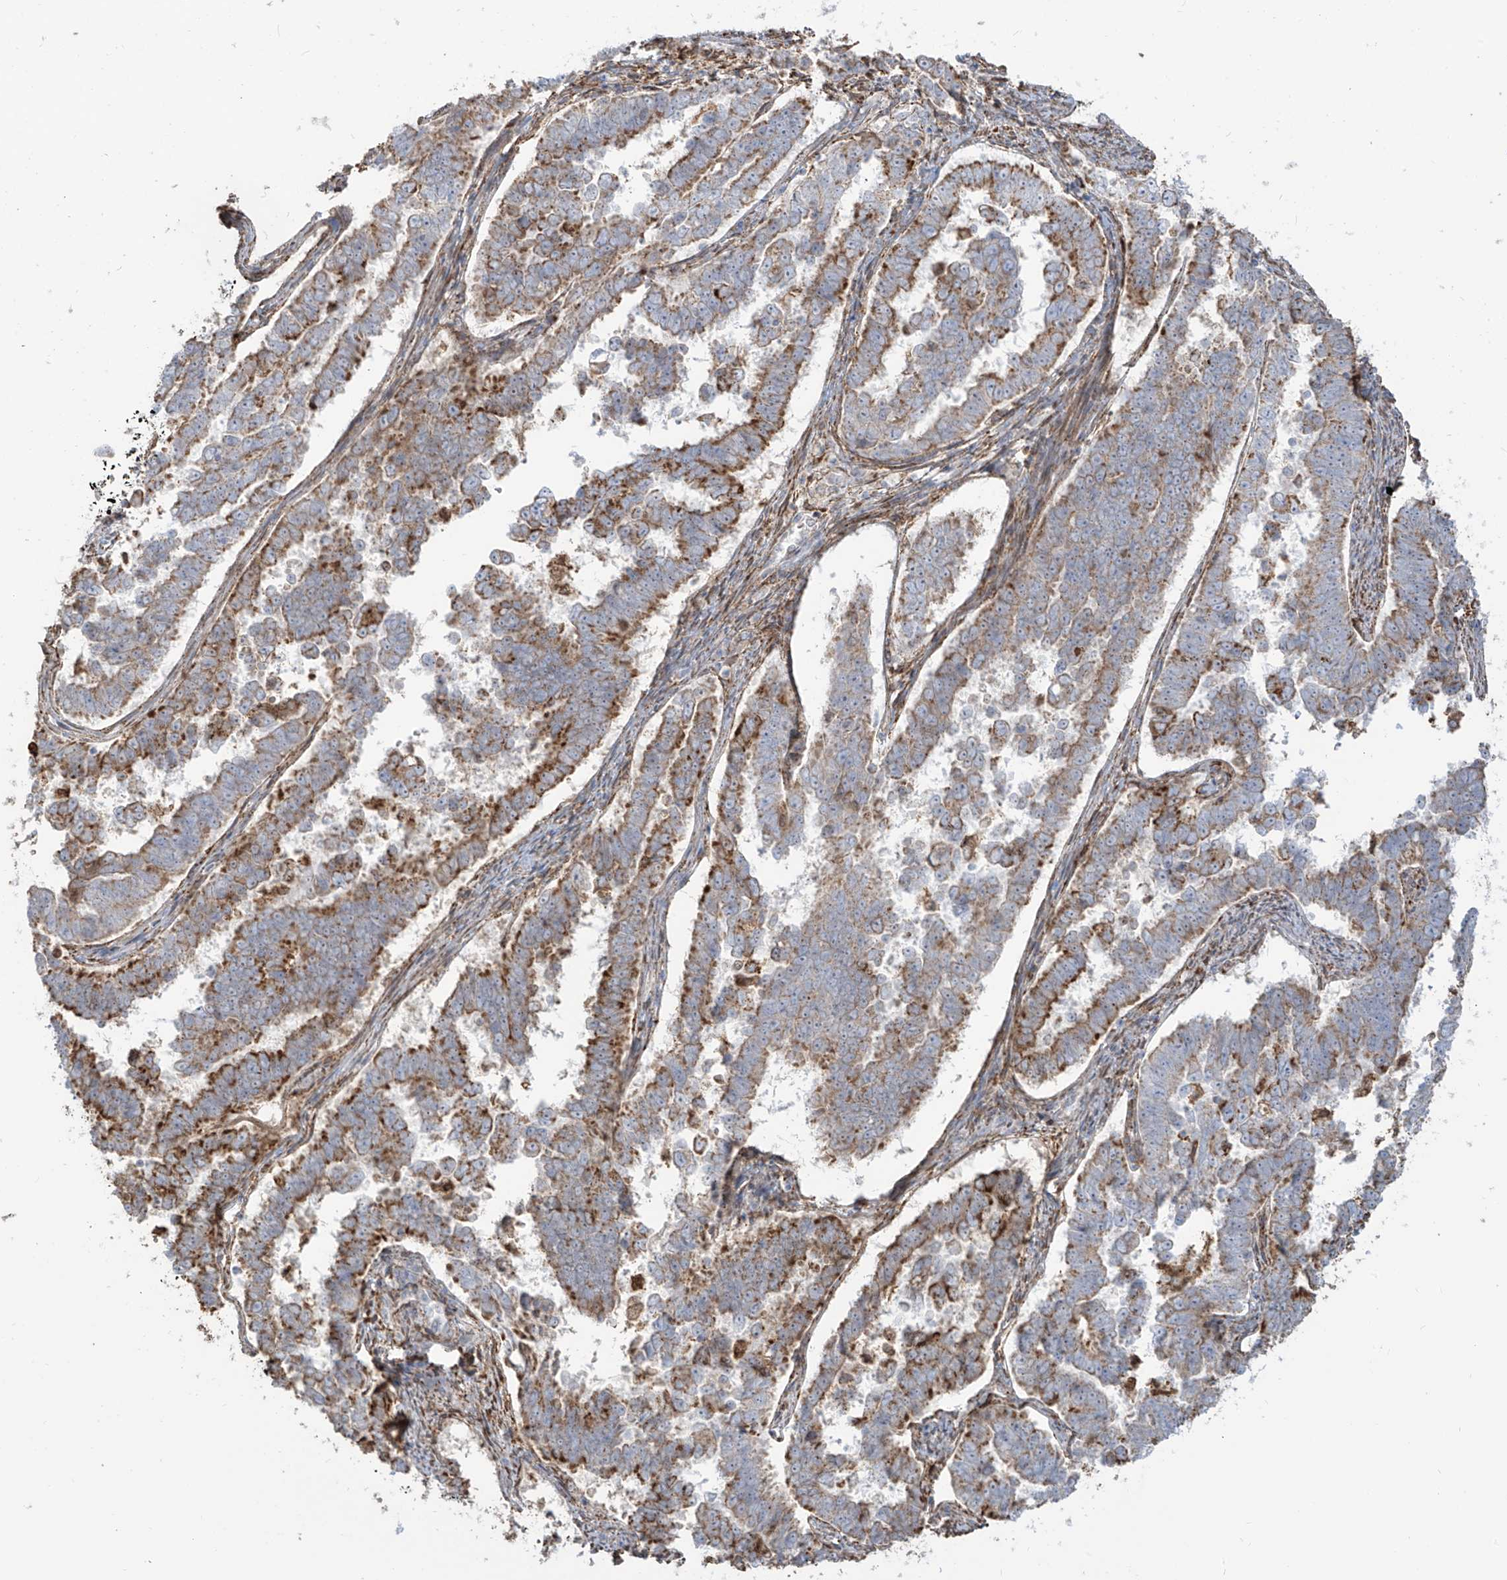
{"staining": {"intensity": "moderate", "quantity": "25%-75%", "location": "cytoplasmic/membranous"}, "tissue": "endometrial cancer", "cell_type": "Tumor cells", "image_type": "cancer", "snomed": [{"axis": "morphology", "description": "Adenocarcinoma, NOS"}, {"axis": "topography", "description": "Endometrium"}], "caption": "There is medium levels of moderate cytoplasmic/membranous staining in tumor cells of endometrial cancer, as demonstrated by immunohistochemical staining (brown color).", "gene": "ZGRF1", "patient": {"sex": "female", "age": 75}}